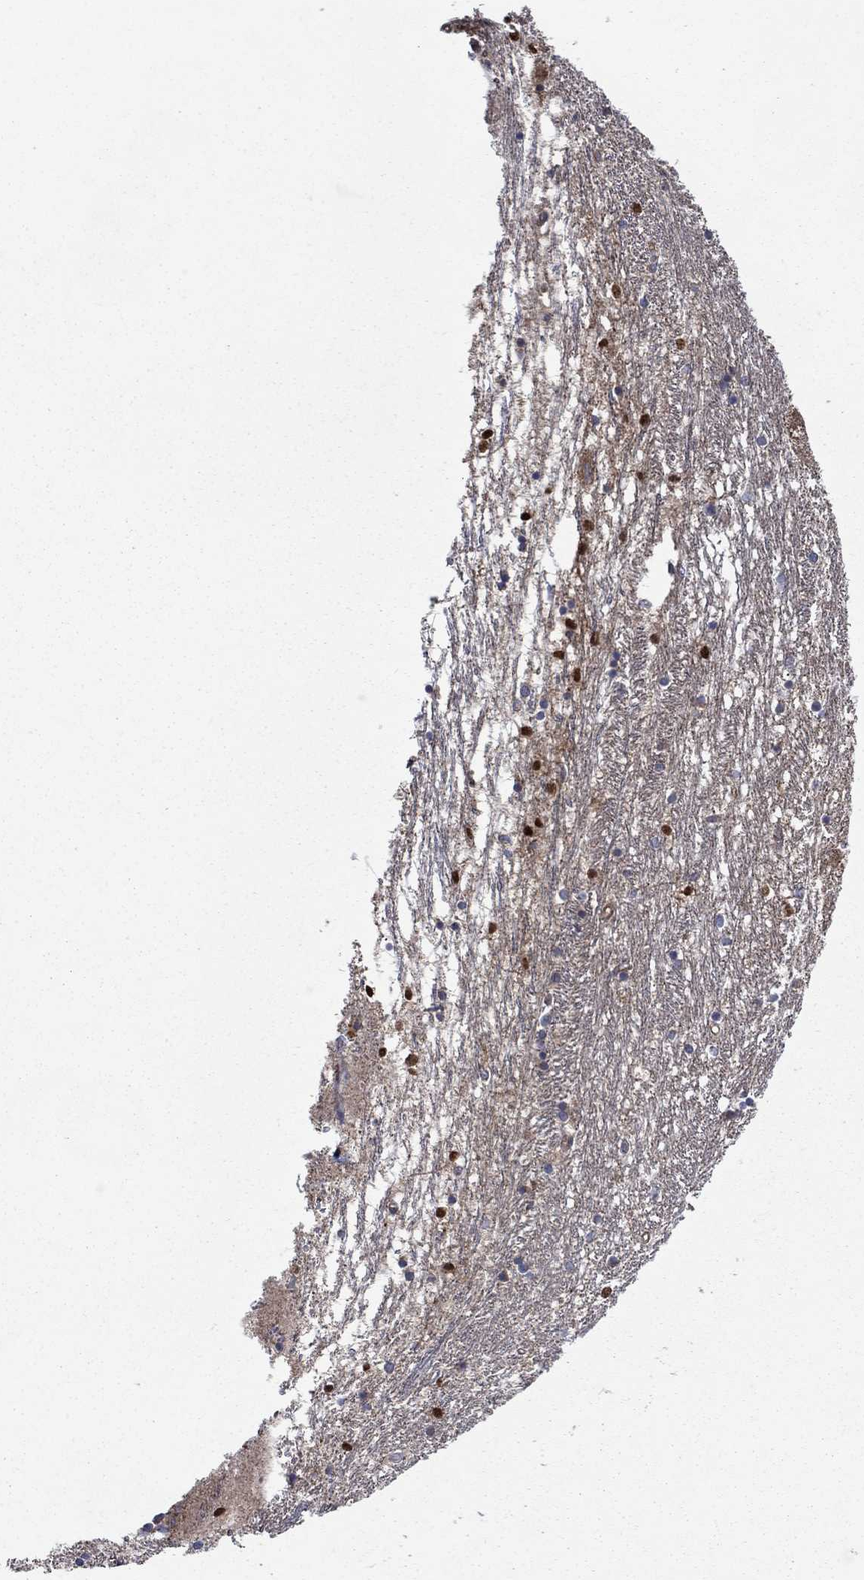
{"staining": {"intensity": "negative", "quantity": "none", "location": "none"}, "tissue": "caudate", "cell_type": "Glial cells", "image_type": "normal", "snomed": [{"axis": "morphology", "description": "Normal tissue, NOS"}, {"axis": "topography", "description": "Lateral ventricle wall"}], "caption": "IHC histopathology image of normal caudate: caudate stained with DAB (3,3'-diaminobenzidine) demonstrates no significant protein staining in glial cells.", "gene": "IFI35", "patient": {"sex": "female", "age": 71}}